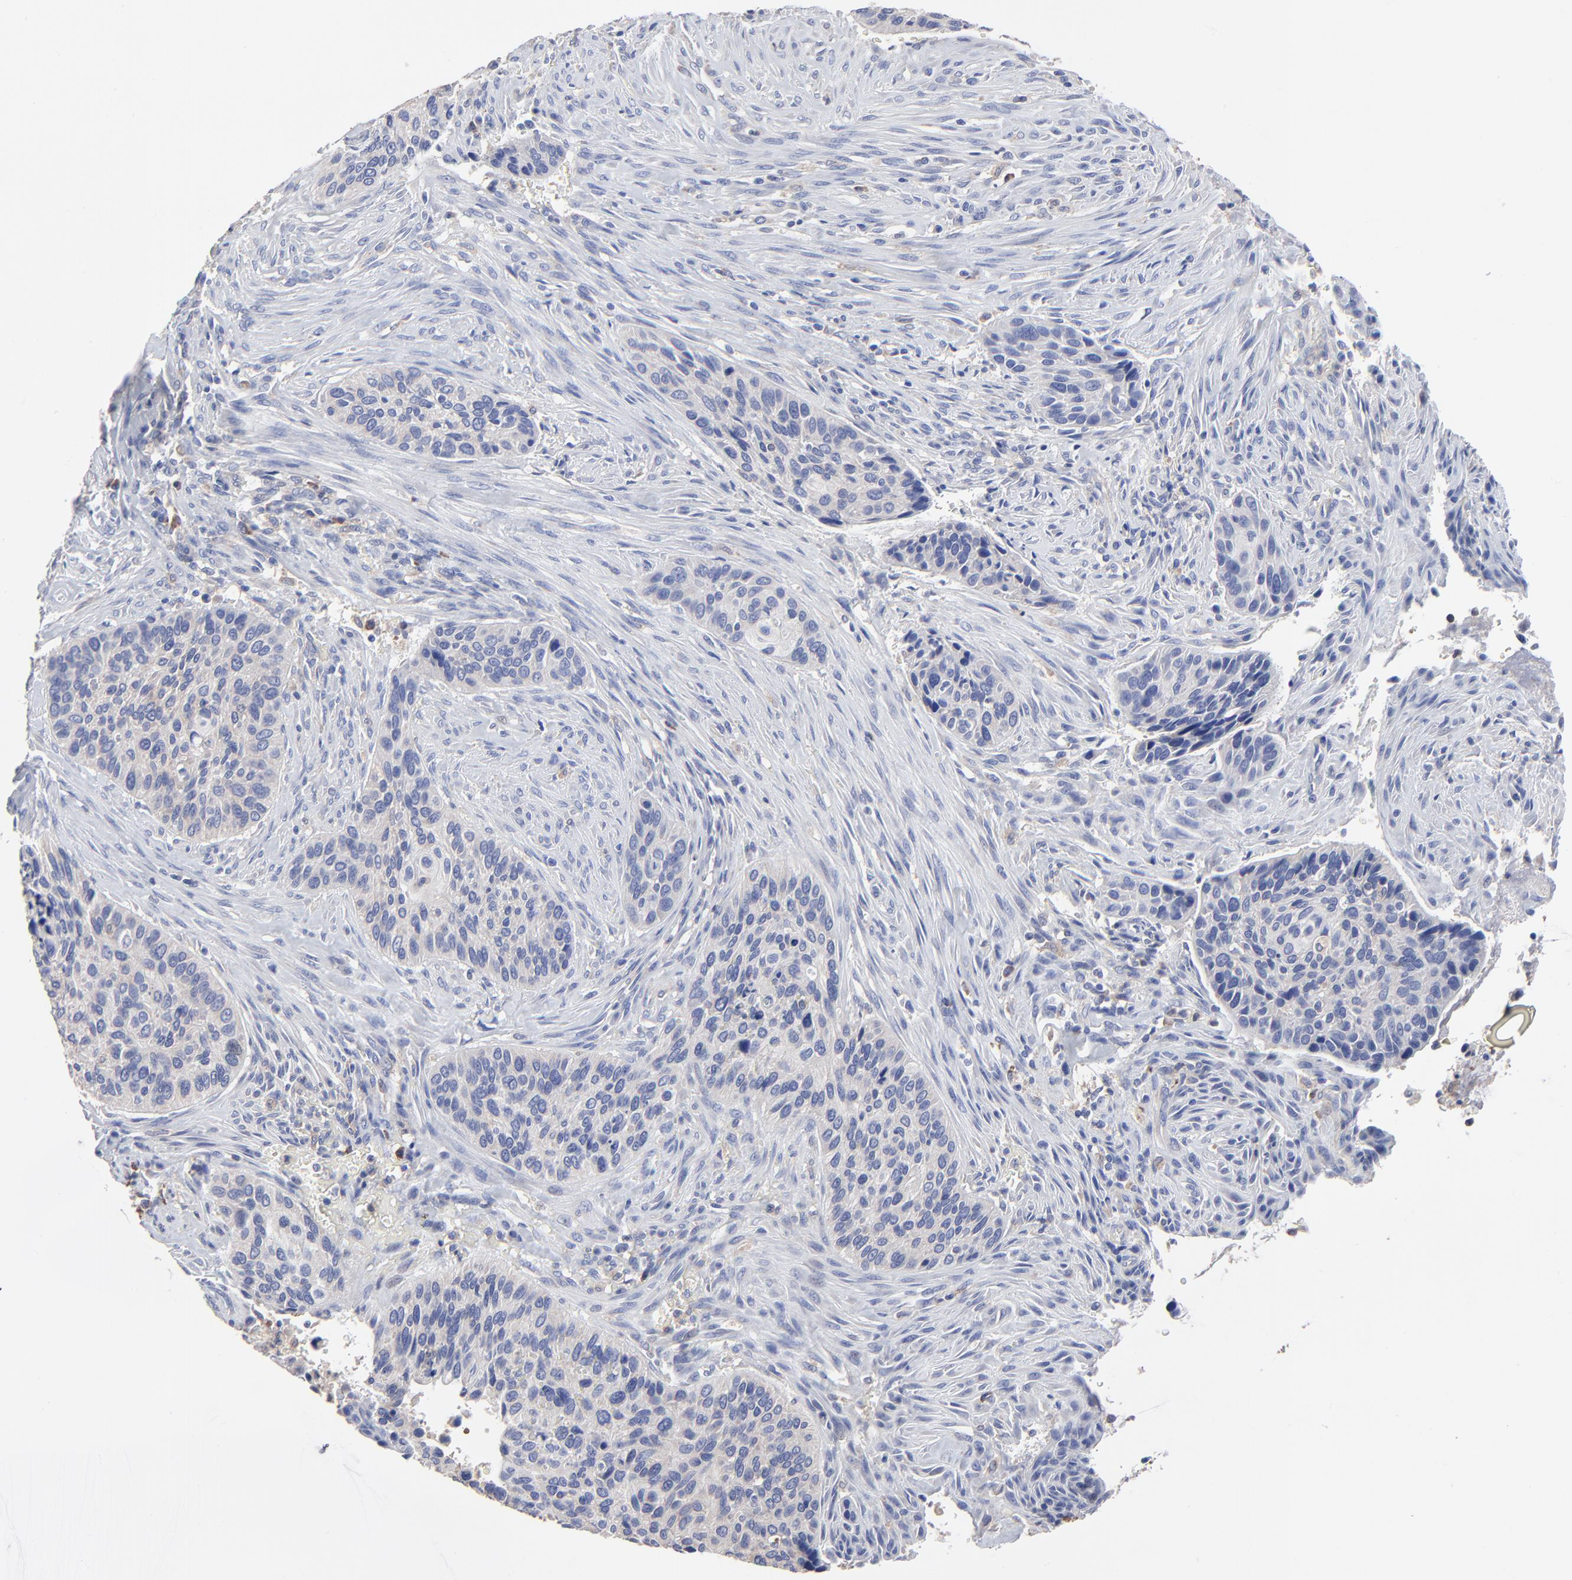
{"staining": {"intensity": "negative", "quantity": "none", "location": "none"}, "tissue": "cervical cancer", "cell_type": "Tumor cells", "image_type": "cancer", "snomed": [{"axis": "morphology", "description": "Adenocarcinoma, NOS"}, {"axis": "topography", "description": "Cervix"}], "caption": "Immunohistochemistry image of human cervical cancer (adenocarcinoma) stained for a protein (brown), which demonstrates no positivity in tumor cells. The staining is performed using DAB brown chromogen with nuclei counter-stained in using hematoxylin.", "gene": "PPFIBP2", "patient": {"sex": "female", "age": 29}}